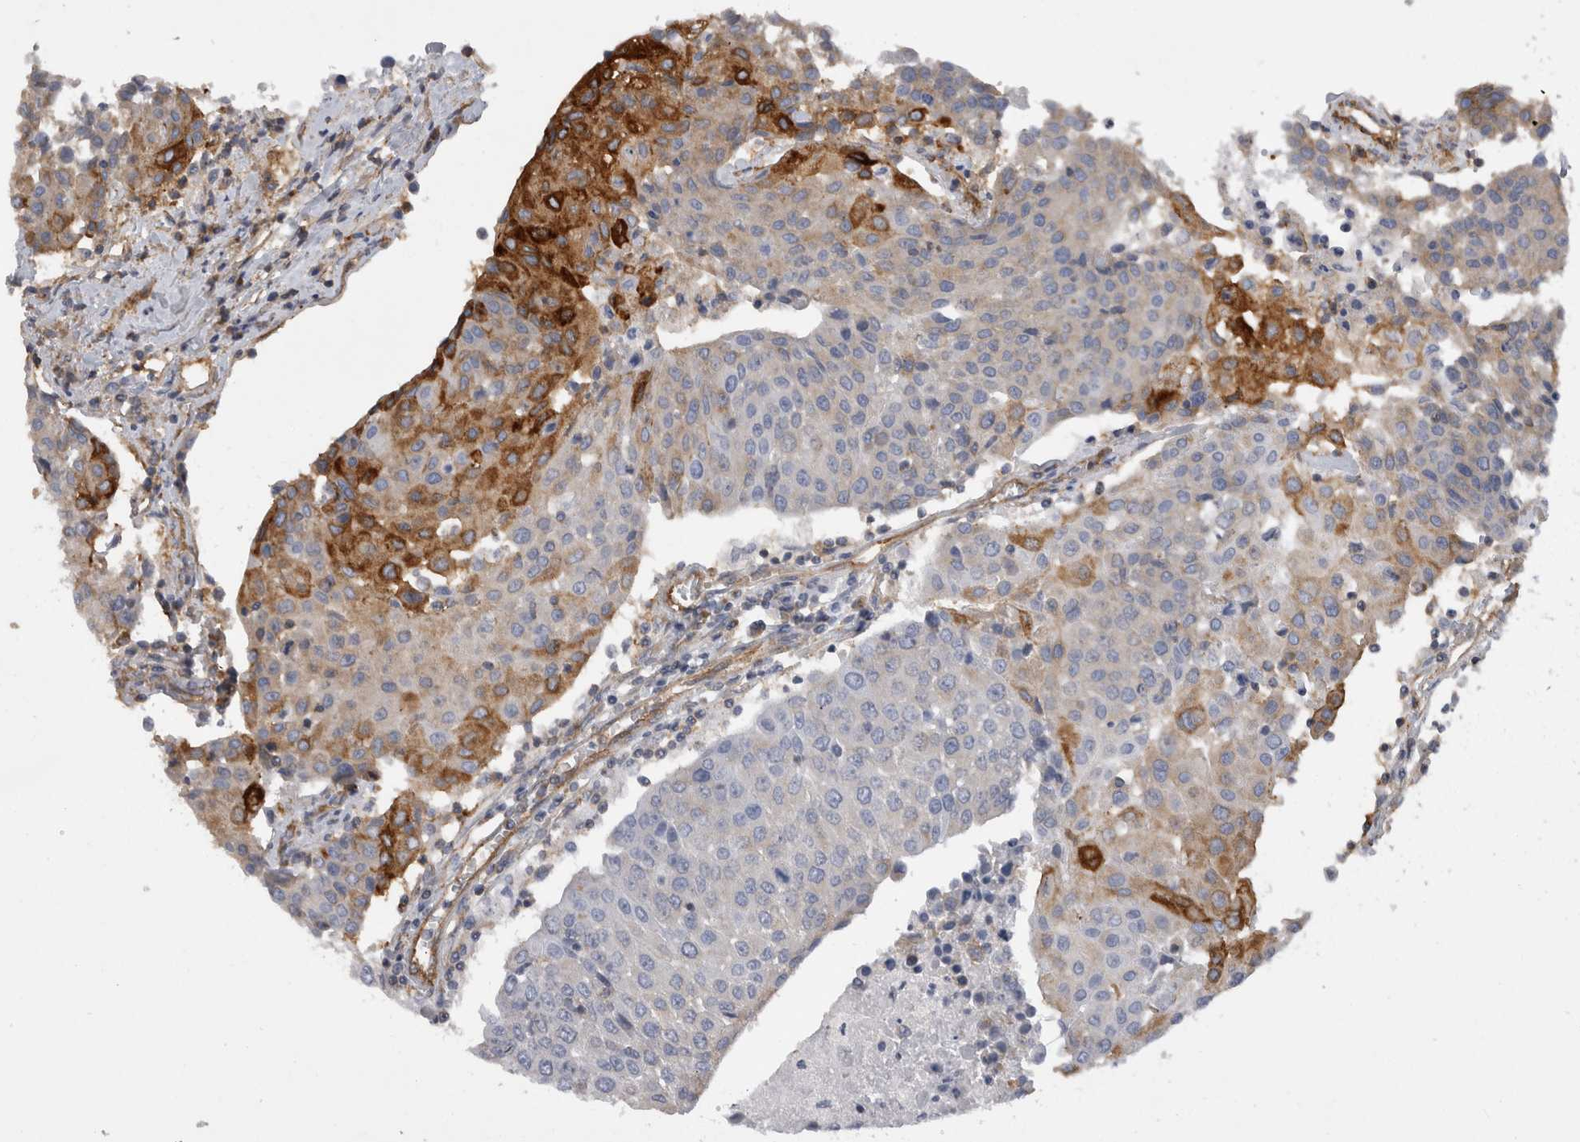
{"staining": {"intensity": "strong", "quantity": "<25%", "location": "cytoplasmic/membranous"}, "tissue": "urothelial cancer", "cell_type": "Tumor cells", "image_type": "cancer", "snomed": [{"axis": "morphology", "description": "Urothelial carcinoma, High grade"}, {"axis": "topography", "description": "Urinary bladder"}], "caption": "Immunohistochemistry of human urothelial cancer reveals medium levels of strong cytoplasmic/membranous expression in about <25% of tumor cells.", "gene": "ATXN3", "patient": {"sex": "female", "age": 85}}